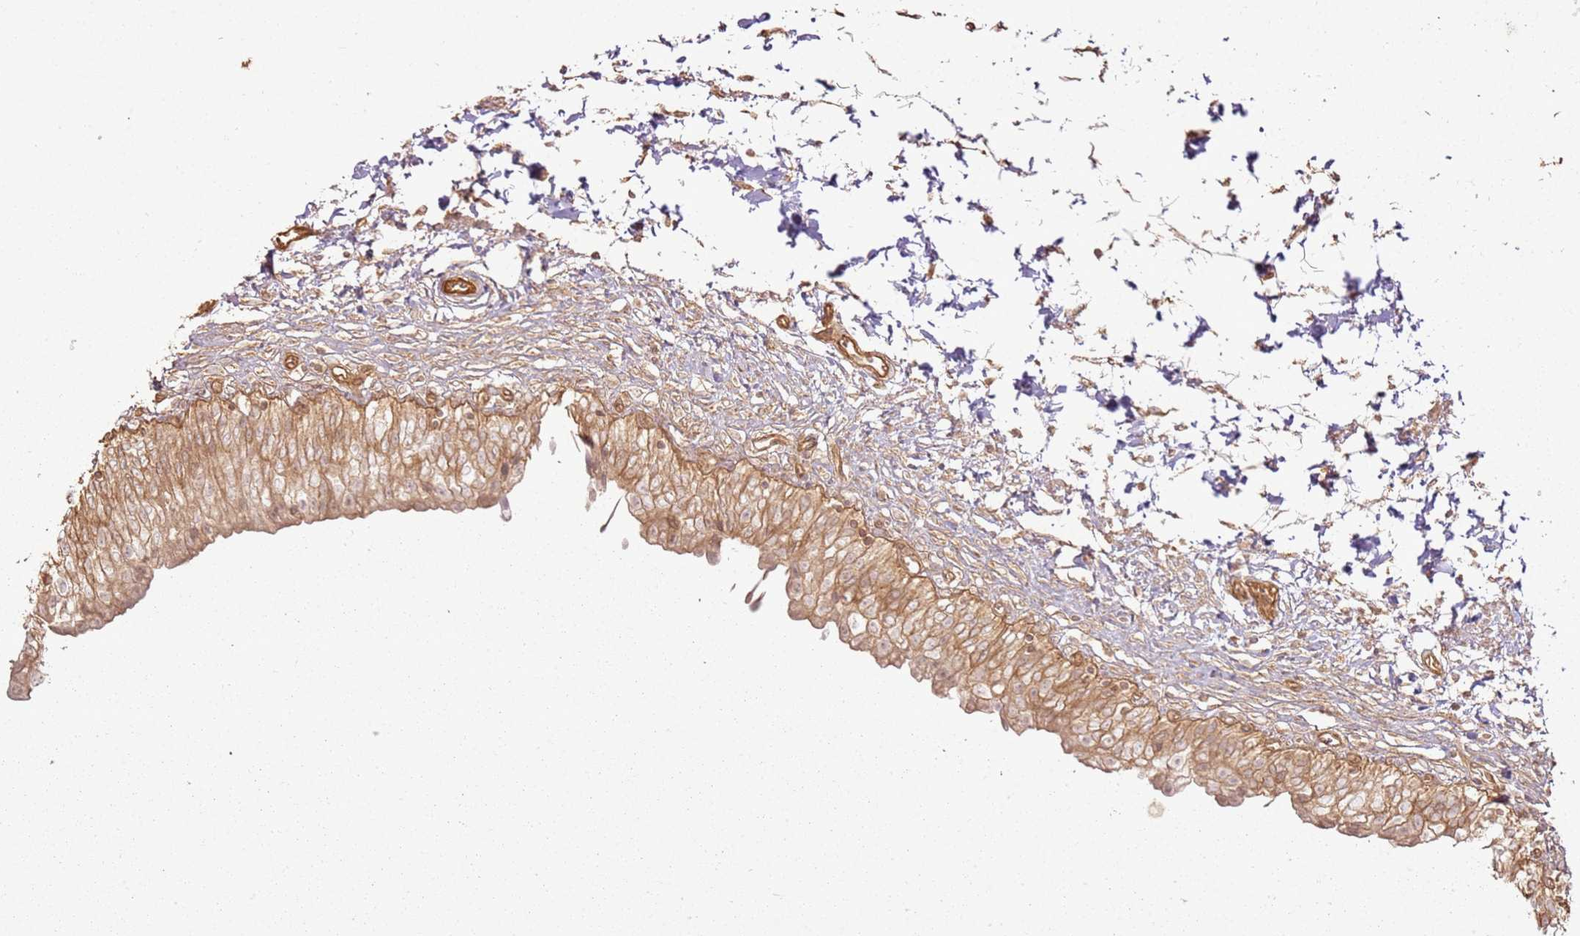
{"staining": {"intensity": "moderate", "quantity": ">75%", "location": "cytoplasmic/membranous"}, "tissue": "urinary bladder", "cell_type": "Urothelial cells", "image_type": "normal", "snomed": [{"axis": "morphology", "description": "Normal tissue, NOS"}, {"axis": "topography", "description": "Urinary bladder"}], "caption": "Urothelial cells reveal moderate cytoplasmic/membranous positivity in approximately >75% of cells in unremarkable urinary bladder. (Brightfield microscopy of DAB IHC at high magnification).", "gene": "ZNF776", "patient": {"sex": "male", "age": 55}}